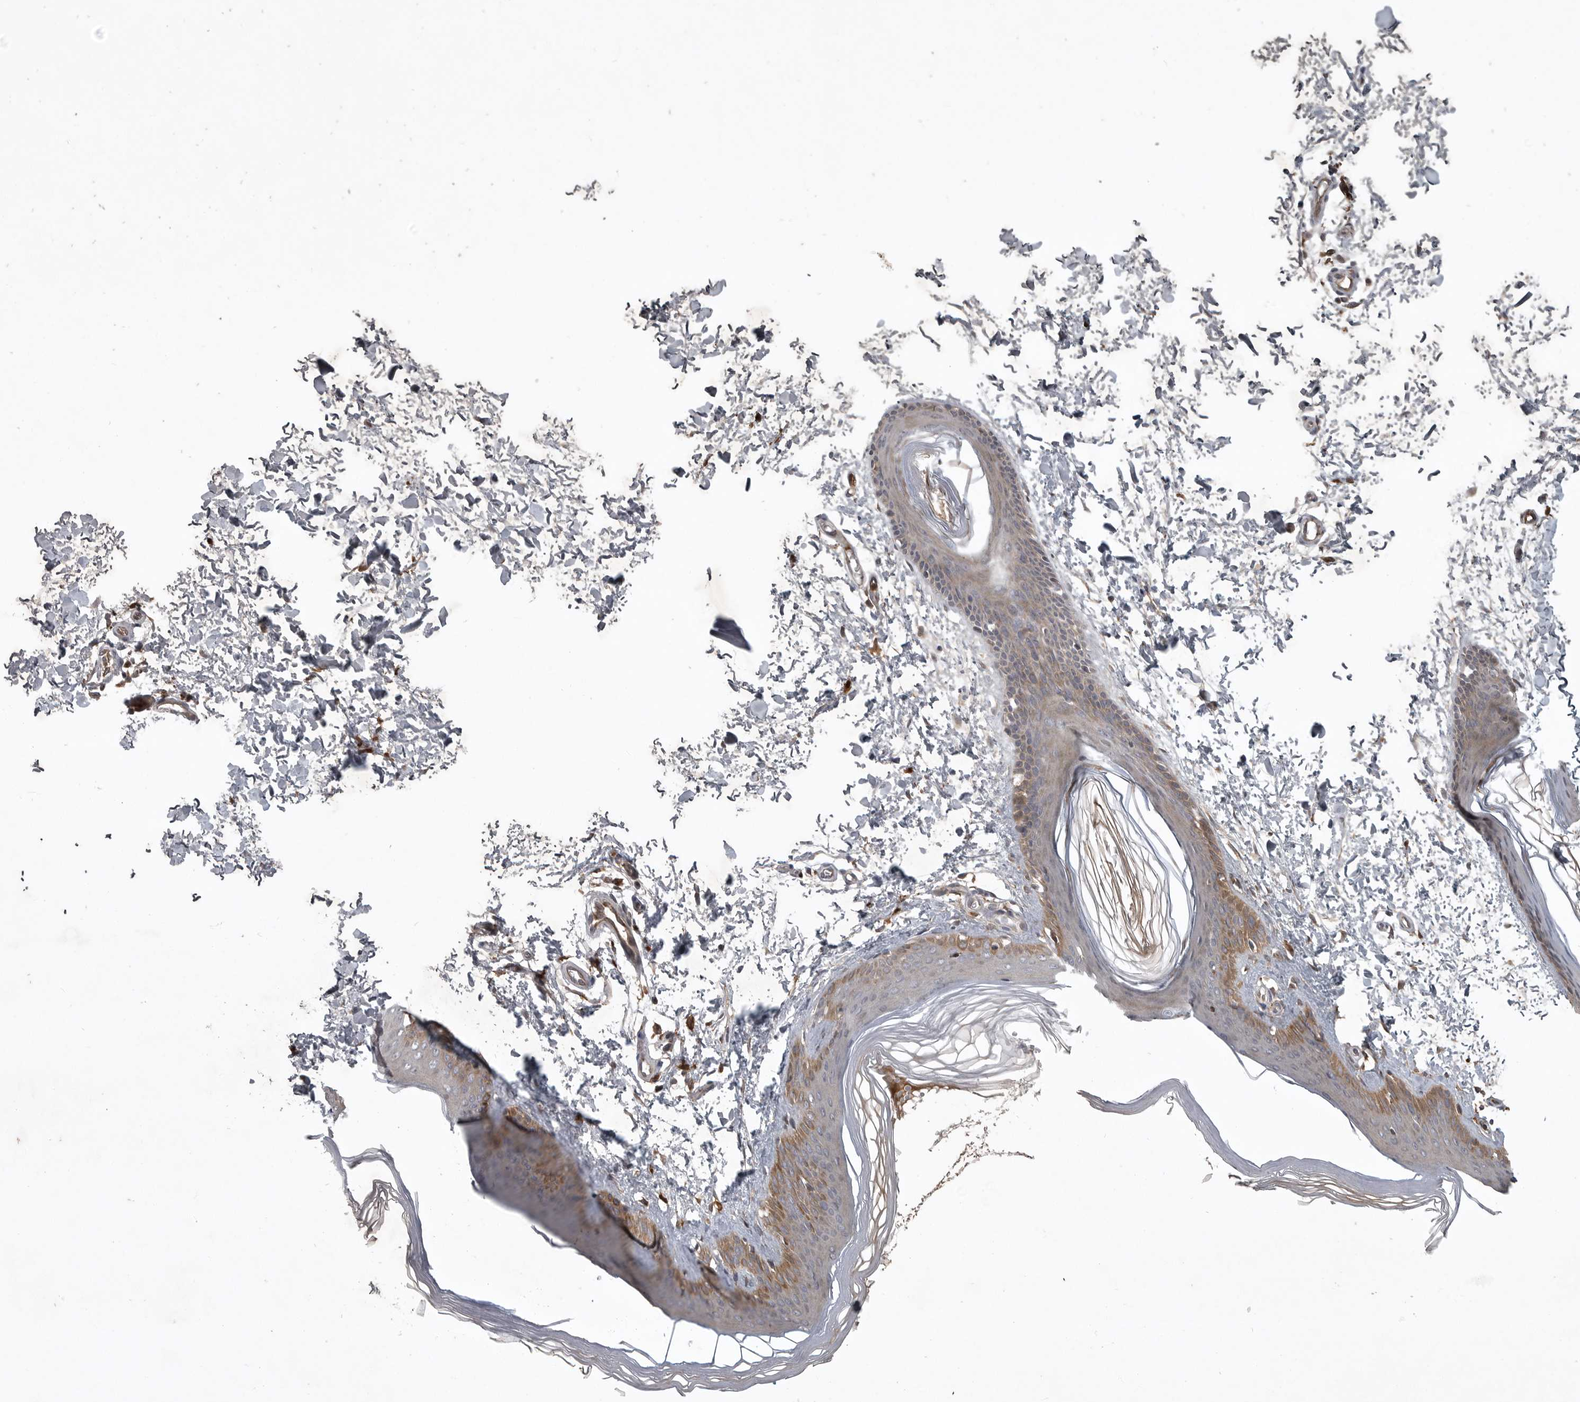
{"staining": {"intensity": "negative", "quantity": "none", "location": "none"}, "tissue": "skin", "cell_type": "Fibroblasts", "image_type": "normal", "snomed": [{"axis": "morphology", "description": "Normal tissue, NOS"}, {"axis": "topography", "description": "Skin"}], "caption": "The immunohistochemistry photomicrograph has no significant staining in fibroblasts of skin. (DAB (3,3'-diaminobenzidine) immunohistochemistry, high magnification).", "gene": "GPR31", "patient": {"sex": "female", "age": 27}}